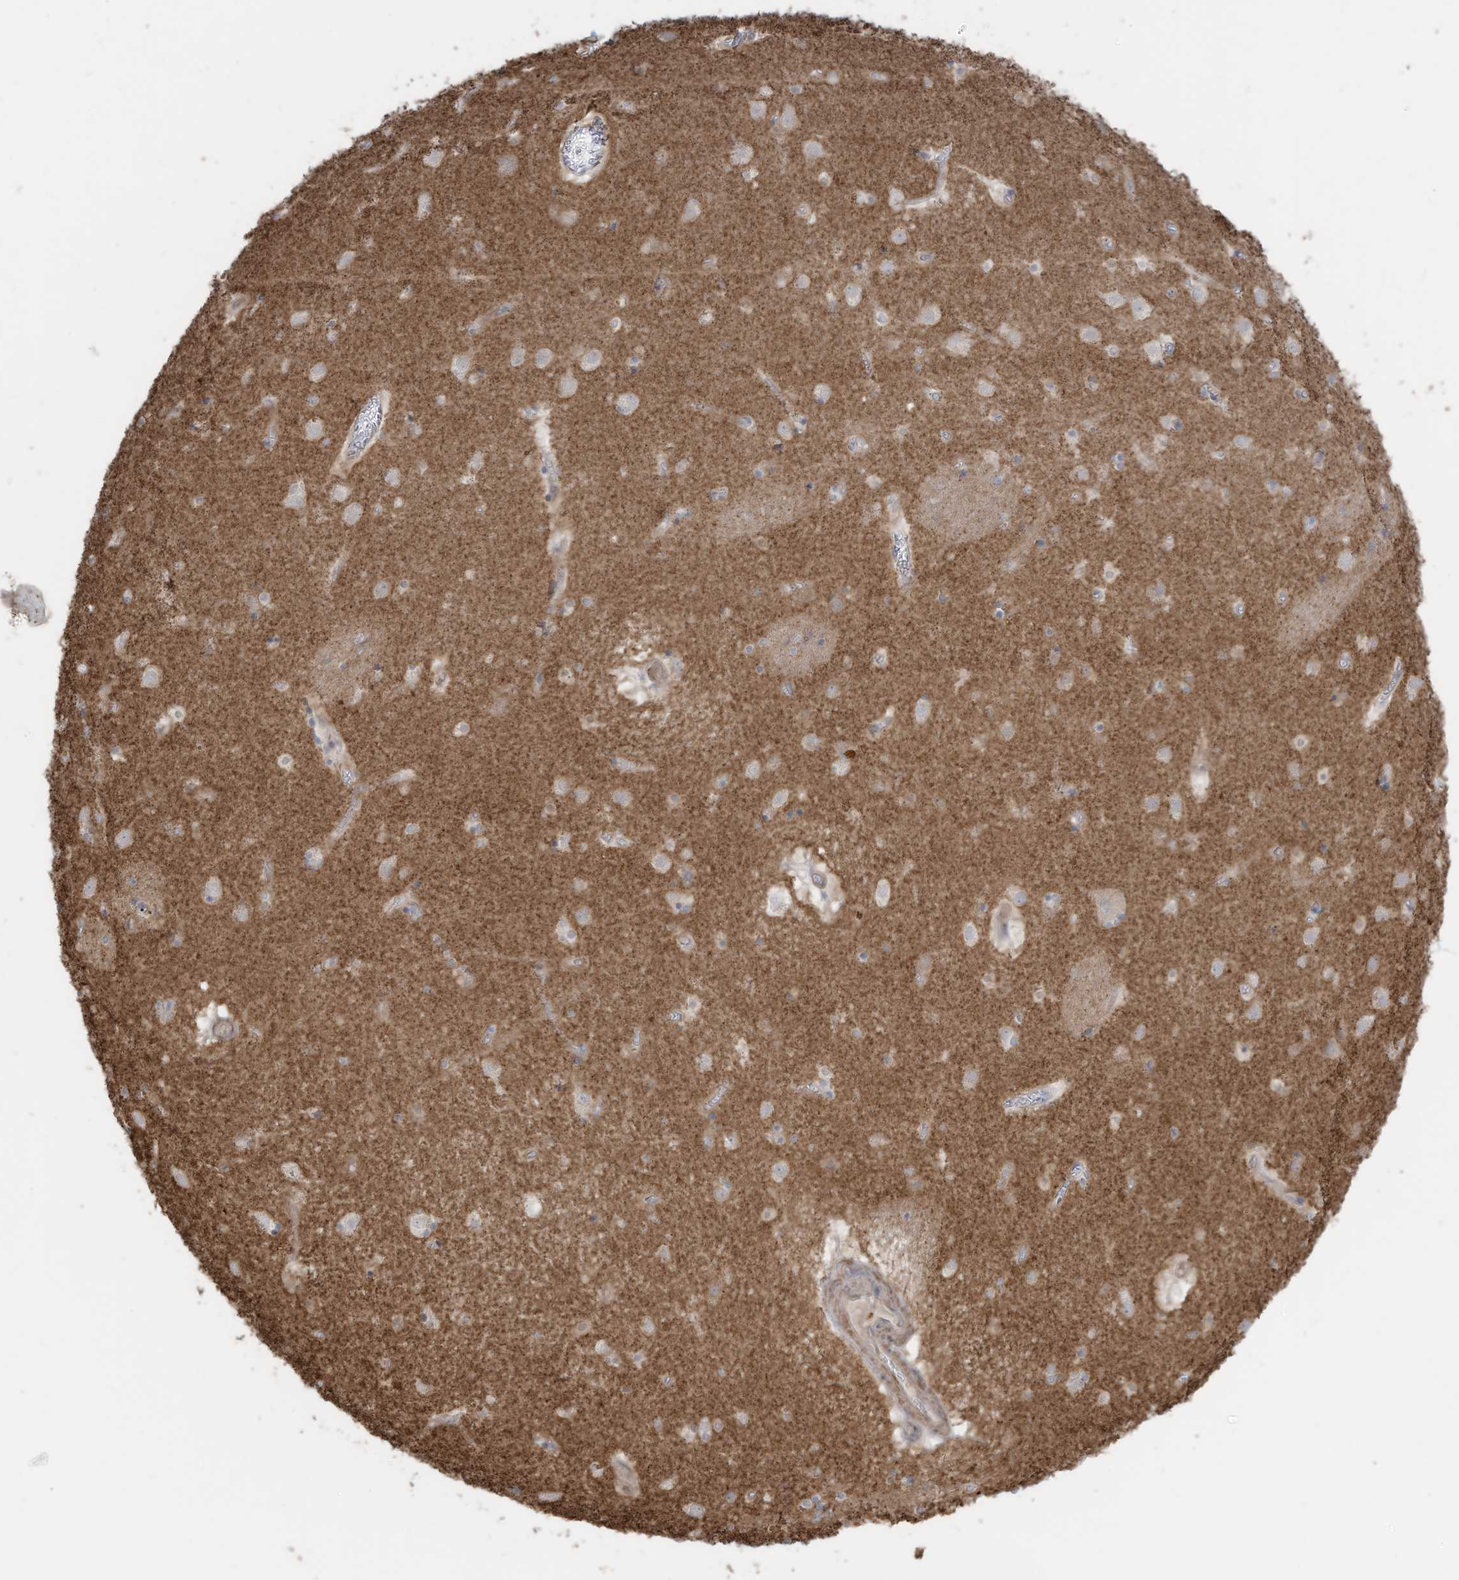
{"staining": {"intensity": "negative", "quantity": "none", "location": "none"}, "tissue": "caudate", "cell_type": "Glial cells", "image_type": "normal", "snomed": [{"axis": "morphology", "description": "Normal tissue, NOS"}, {"axis": "topography", "description": "Lateral ventricle wall"}], "caption": "IHC micrograph of normal caudate: caudate stained with DAB reveals no significant protein staining in glial cells. (DAB (3,3'-diaminobenzidine) IHC, high magnification).", "gene": "SLC17A7", "patient": {"sex": "male", "age": 70}}